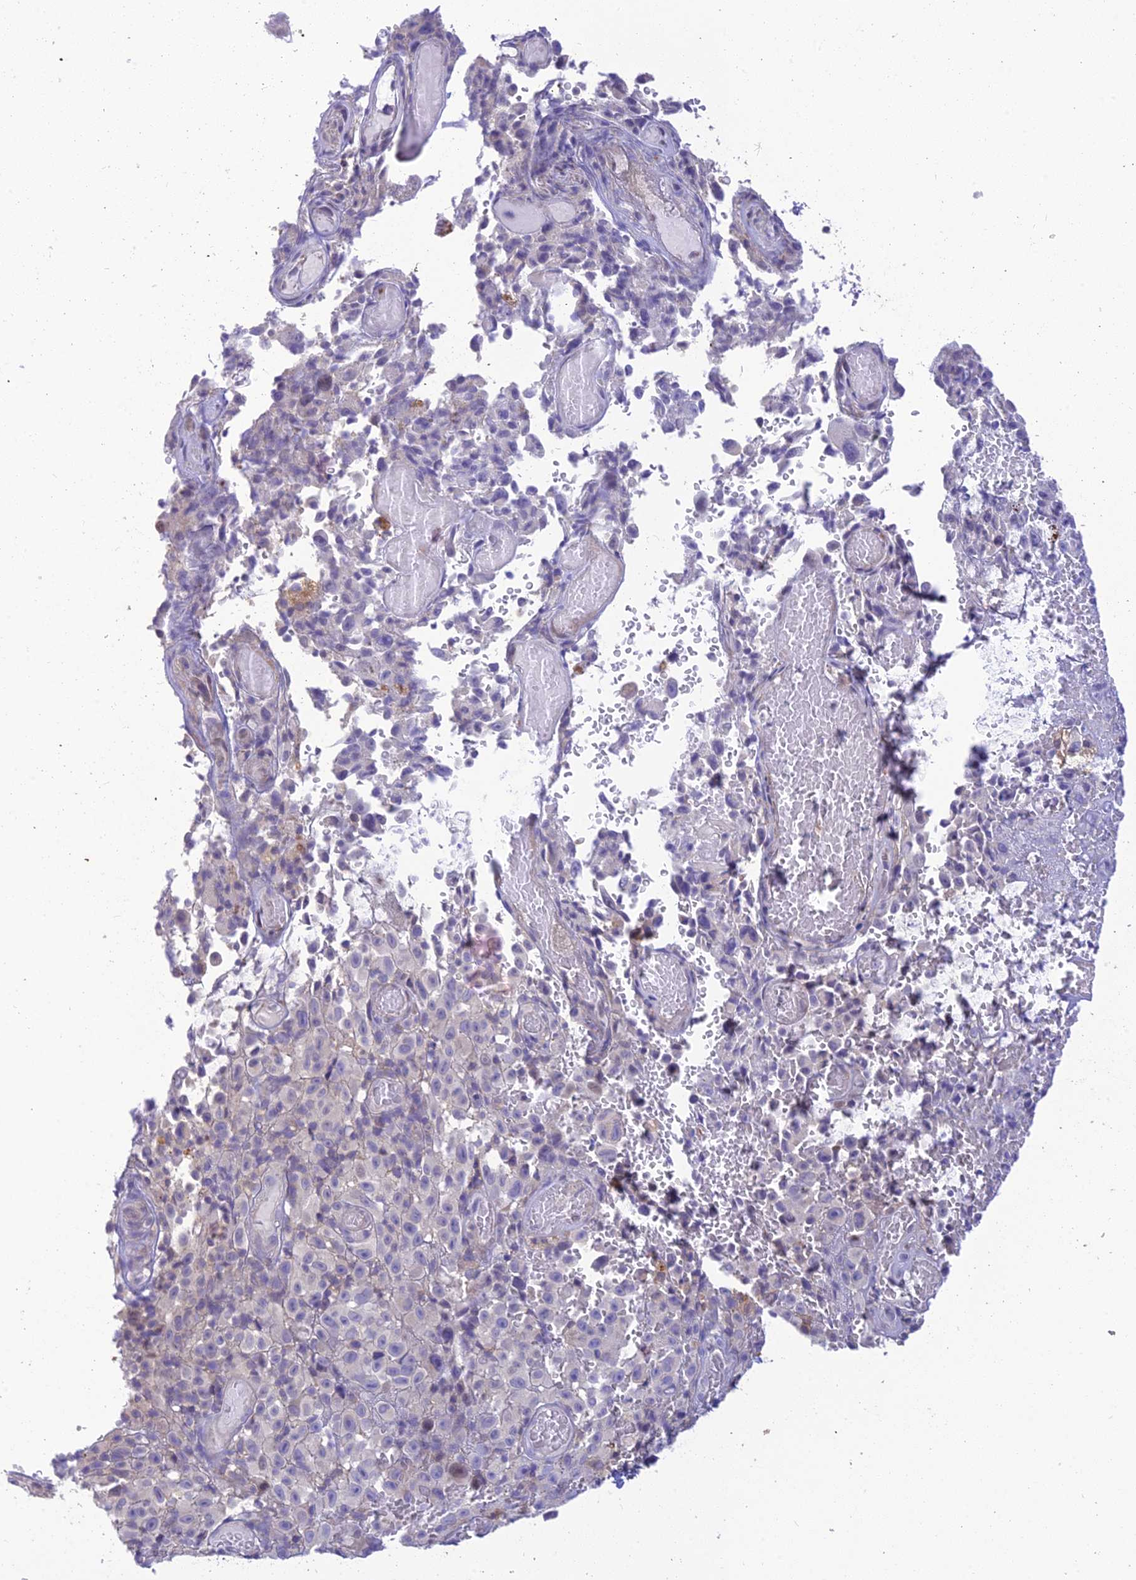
{"staining": {"intensity": "negative", "quantity": "none", "location": "none"}, "tissue": "melanoma", "cell_type": "Tumor cells", "image_type": "cancer", "snomed": [{"axis": "morphology", "description": "Malignant melanoma, NOS"}, {"axis": "topography", "description": "Skin"}], "caption": "Tumor cells show no significant positivity in melanoma.", "gene": "BMT2", "patient": {"sex": "female", "age": 82}}